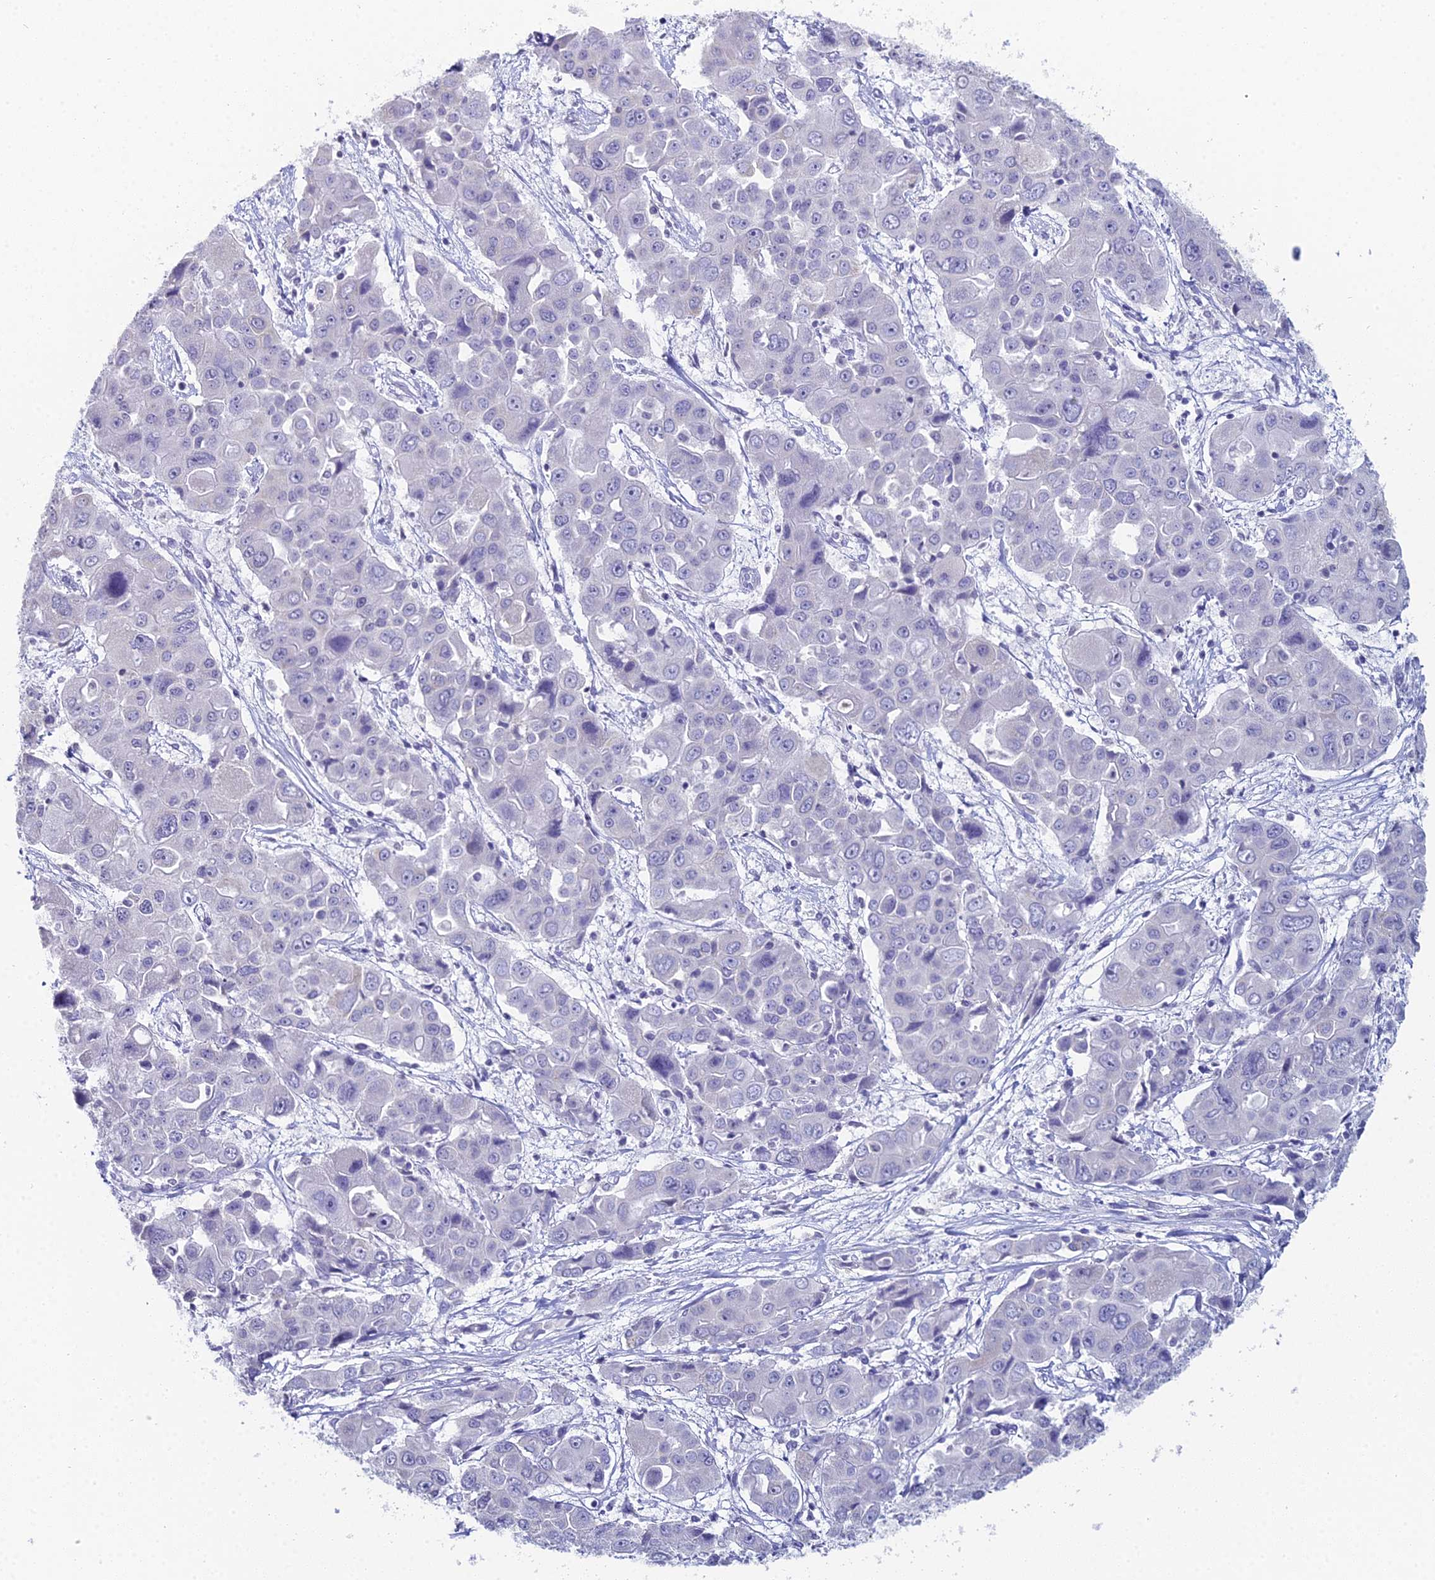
{"staining": {"intensity": "negative", "quantity": "none", "location": "none"}, "tissue": "liver cancer", "cell_type": "Tumor cells", "image_type": "cancer", "snomed": [{"axis": "morphology", "description": "Cholangiocarcinoma"}, {"axis": "topography", "description": "Liver"}], "caption": "Immunohistochemistry image of neoplastic tissue: liver cancer (cholangiocarcinoma) stained with DAB (3,3'-diaminobenzidine) exhibits no significant protein staining in tumor cells.", "gene": "PRR22", "patient": {"sex": "male", "age": 67}}